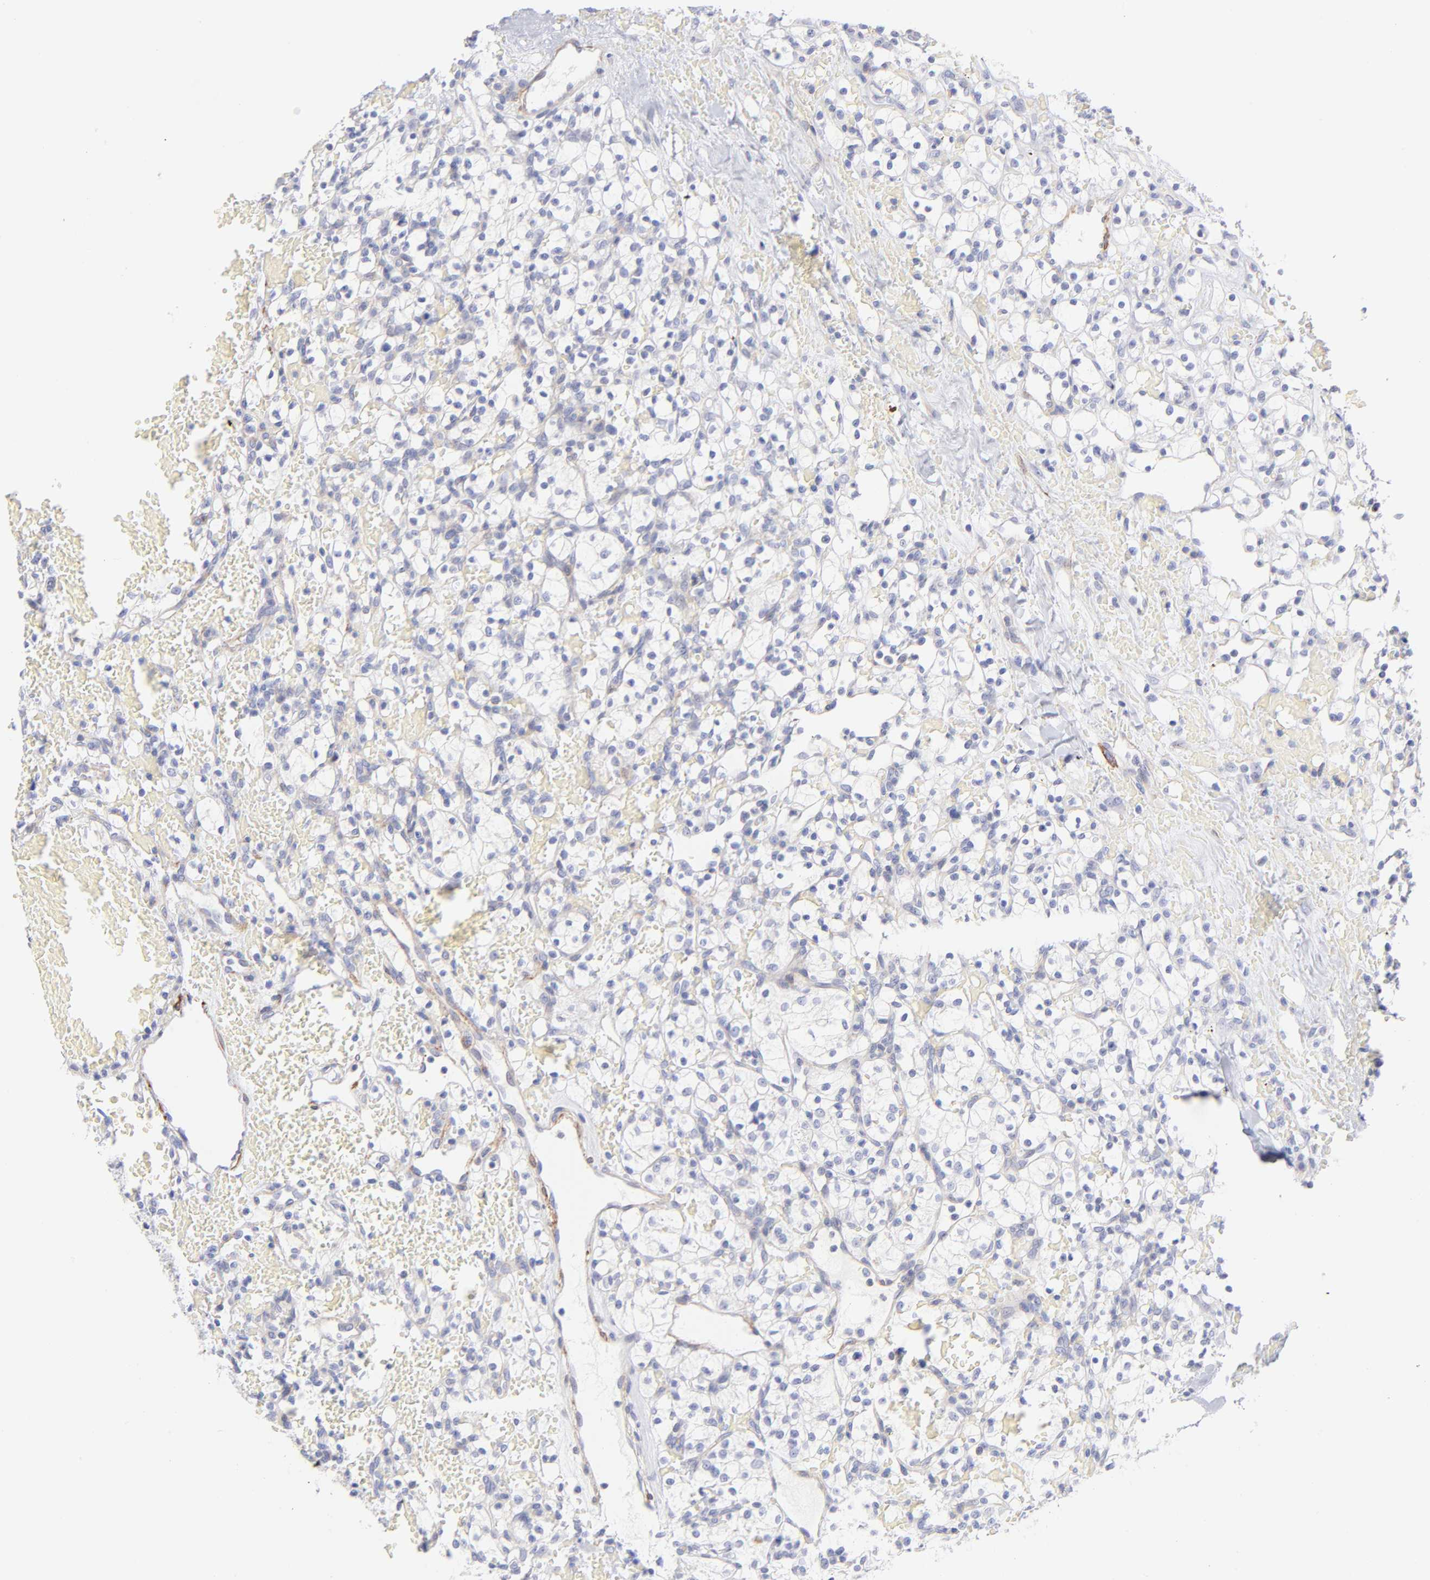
{"staining": {"intensity": "negative", "quantity": "none", "location": "none"}, "tissue": "renal cancer", "cell_type": "Tumor cells", "image_type": "cancer", "snomed": [{"axis": "morphology", "description": "Adenocarcinoma, NOS"}, {"axis": "topography", "description": "Kidney"}], "caption": "Human renal adenocarcinoma stained for a protein using IHC displays no staining in tumor cells.", "gene": "ACTA2", "patient": {"sex": "female", "age": 60}}